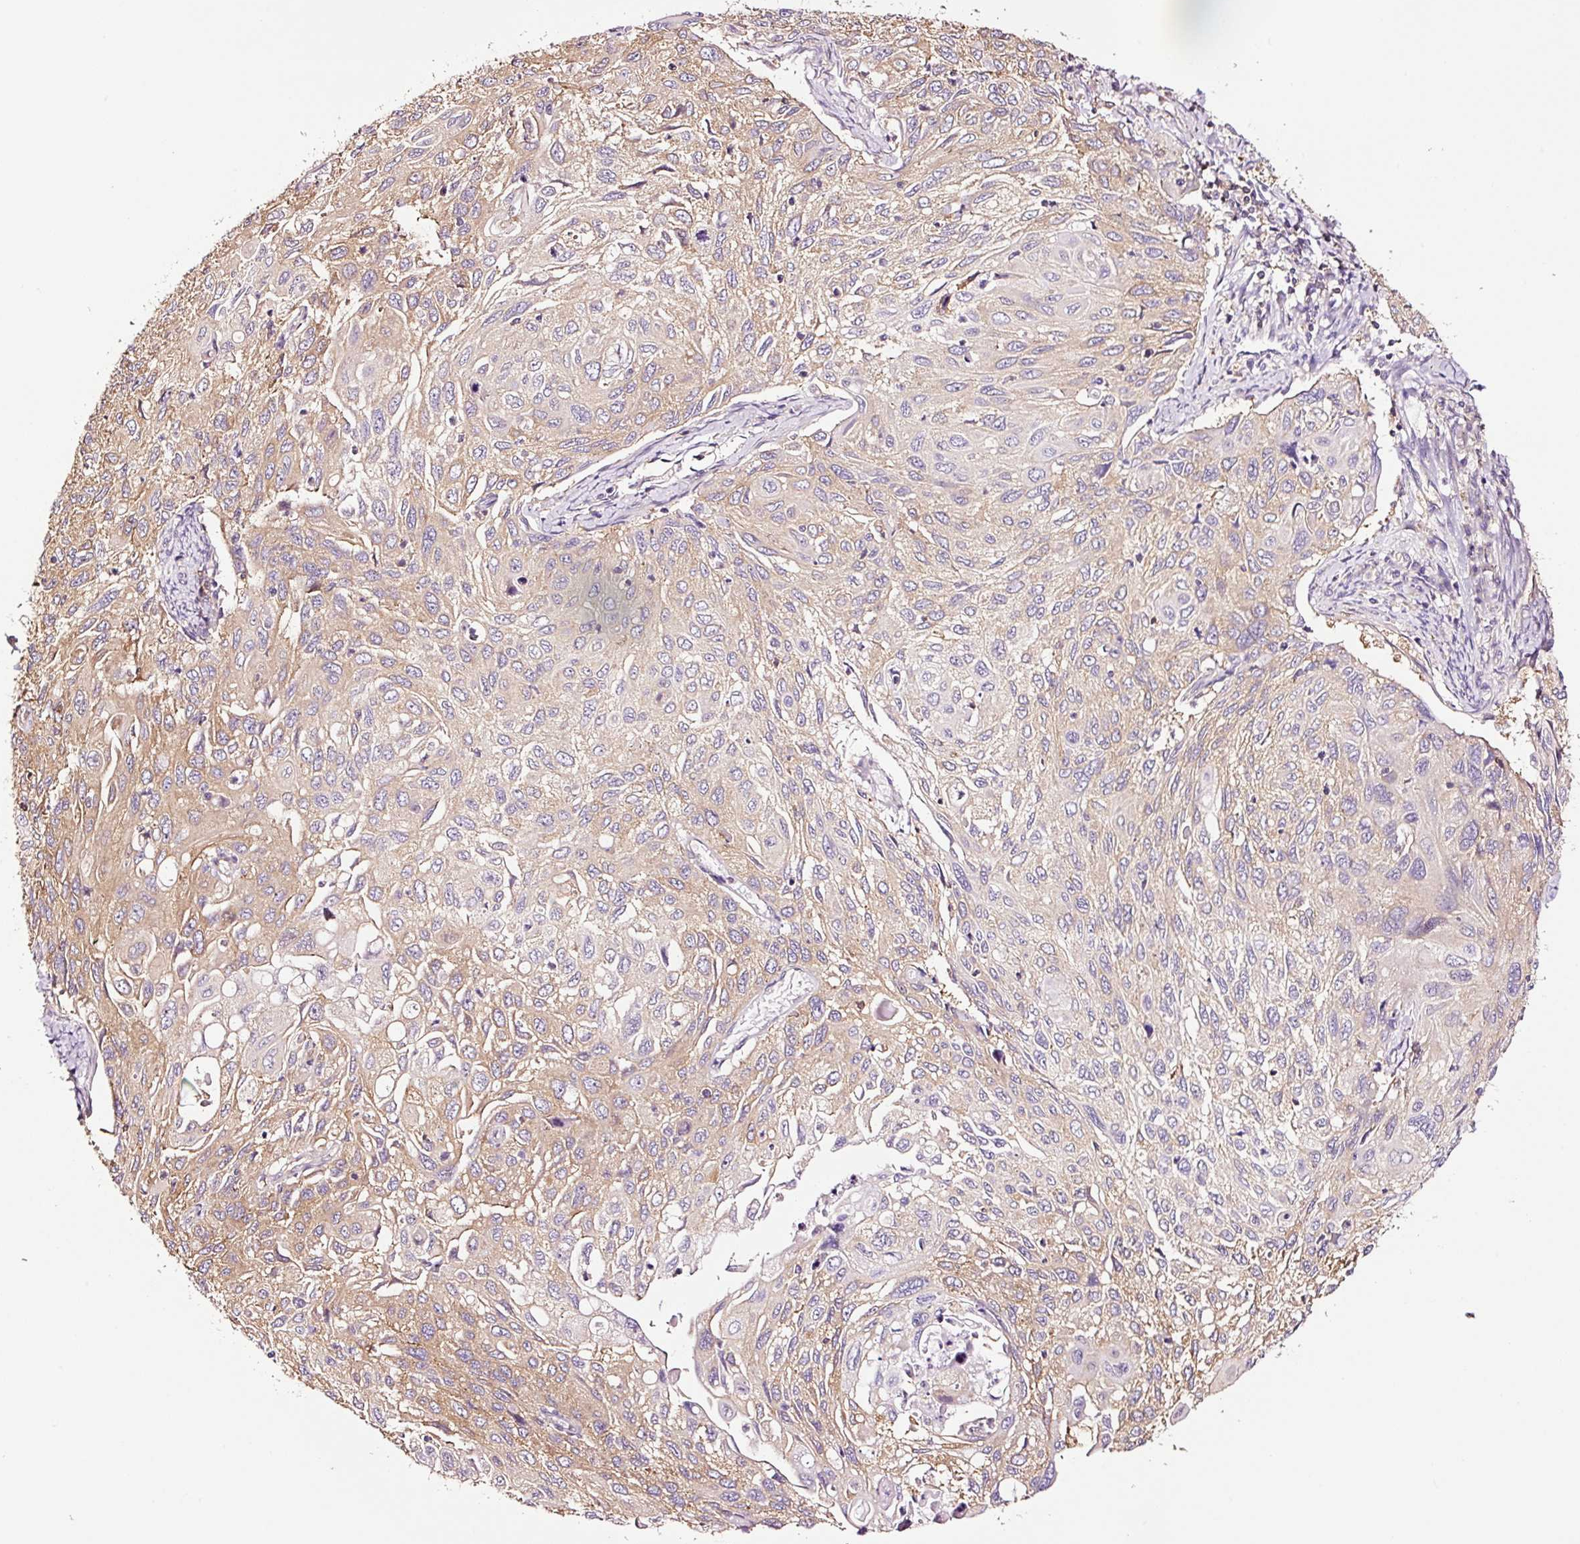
{"staining": {"intensity": "weak", "quantity": "25%-75%", "location": "cytoplasmic/membranous"}, "tissue": "cervical cancer", "cell_type": "Tumor cells", "image_type": "cancer", "snomed": [{"axis": "morphology", "description": "Squamous cell carcinoma, NOS"}, {"axis": "topography", "description": "Cervix"}], "caption": "Cervical squamous cell carcinoma tissue reveals weak cytoplasmic/membranous expression in approximately 25%-75% of tumor cells, visualized by immunohistochemistry.", "gene": "METAP1", "patient": {"sex": "female", "age": 70}}